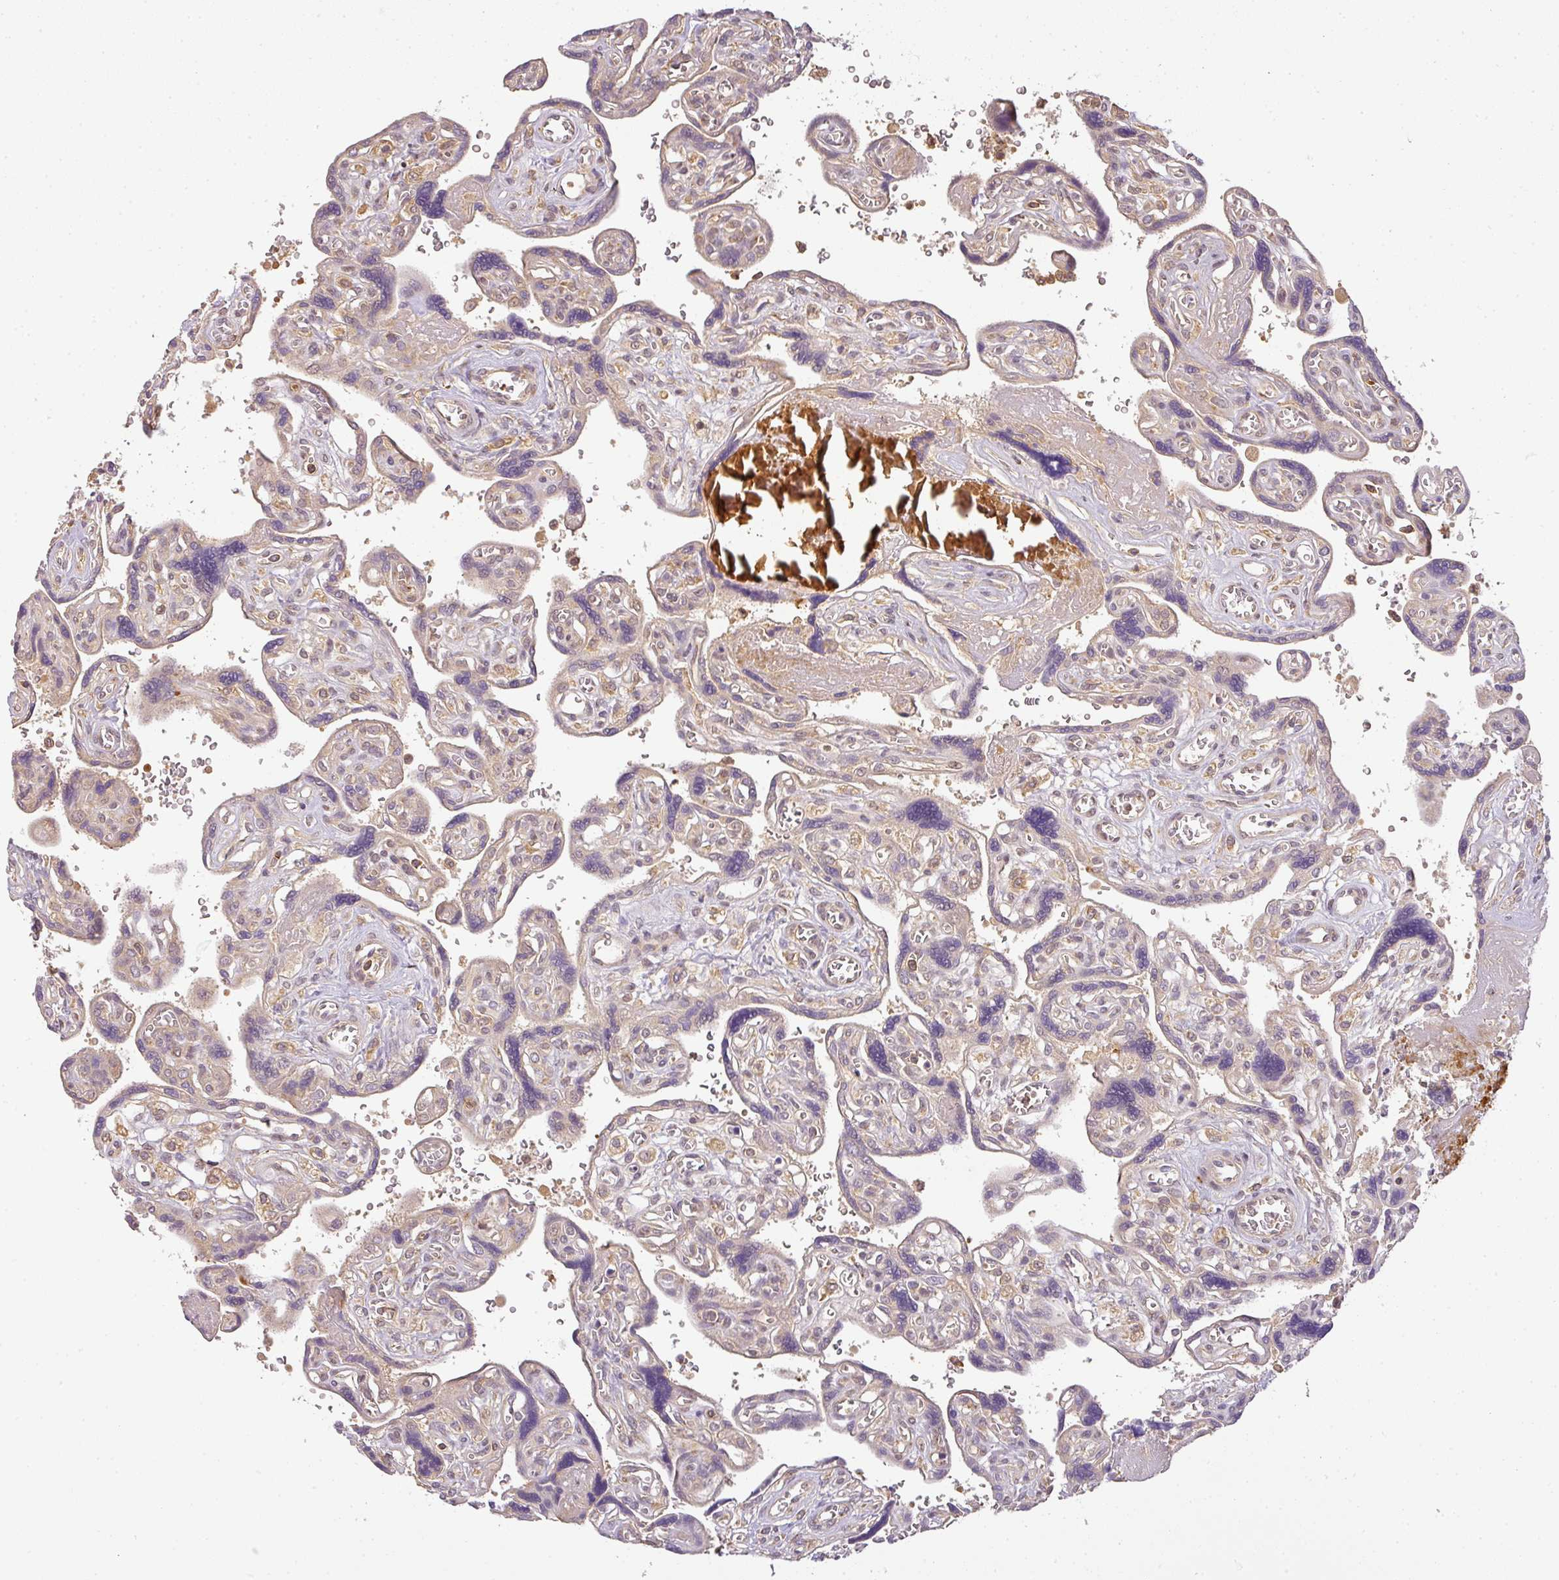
{"staining": {"intensity": "weak", "quantity": "25%-75%", "location": "cytoplasmic/membranous"}, "tissue": "placenta", "cell_type": "Trophoblastic cells", "image_type": "normal", "snomed": [{"axis": "morphology", "description": "Normal tissue, NOS"}, {"axis": "topography", "description": "Placenta"}], "caption": "This histopathology image exhibits immunohistochemistry (IHC) staining of unremarkable placenta, with low weak cytoplasmic/membranous expression in approximately 25%-75% of trophoblastic cells.", "gene": "TCL1B", "patient": {"sex": "female", "age": 39}}